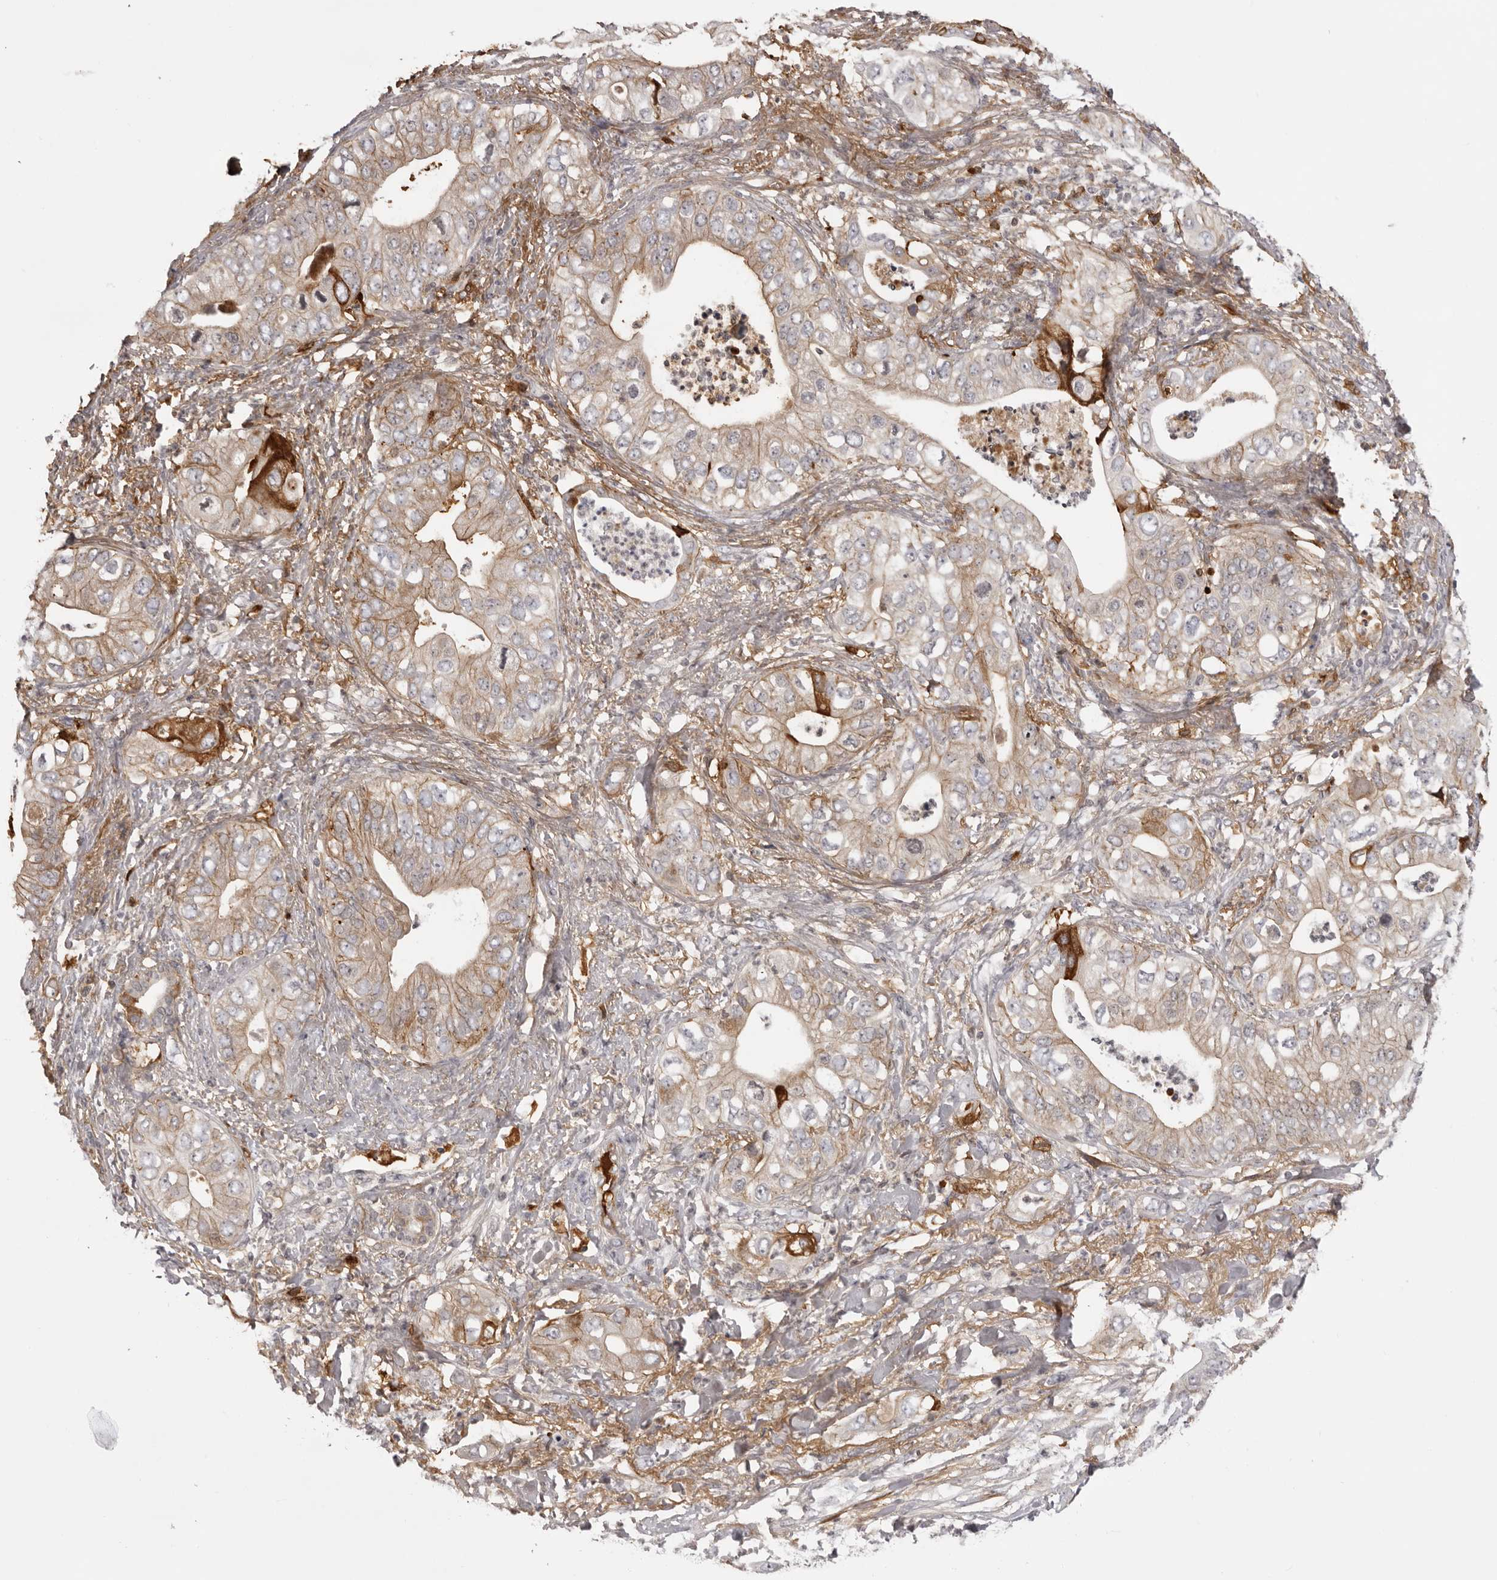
{"staining": {"intensity": "moderate", "quantity": "<25%", "location": "cytoplasmic/membranous"}, "tissue": "pancreatic cancer", "cell_type": "Tumor cells", "image_type": "cancer", "snomed": [{"axis": "morphology", "description": "Adenocarcinoma, NOS"}, {"axis": "topography", "description": "Pancreas"}], "caption": "Immunohistochemical staining of pancreatic cancer exhibits low levels of moderate cytoplasmic/membranous expression in approximately <25% of tumor cells.", "gene": "PLEKHF2", "patient": {"sex": "female", "age": 78}}